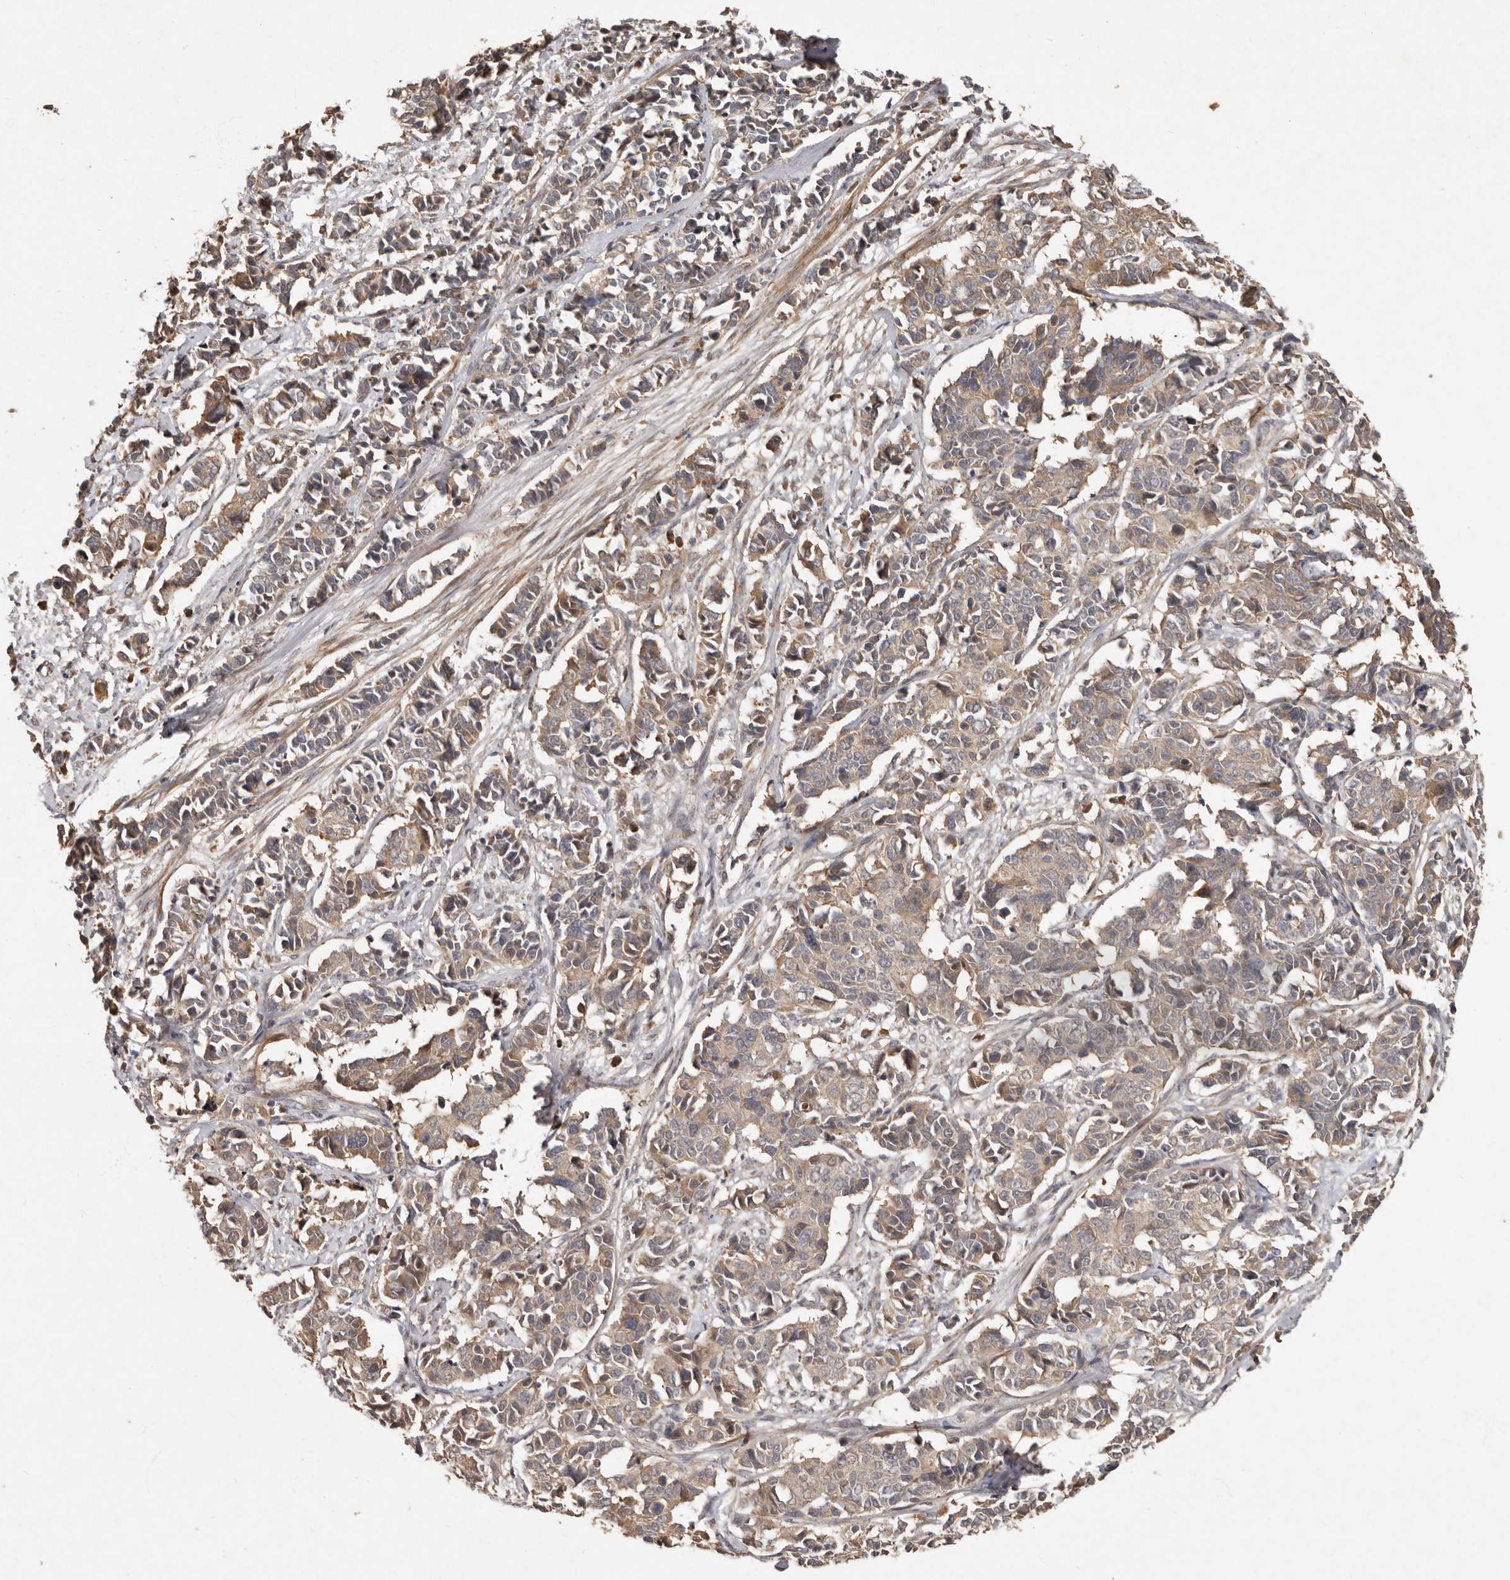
{"staining": {"intensity": "weak", "quantity": "25%-75%", "location": "cytoplasmic/membranous"}, "tissue": "cervical cancer", "cell_type": "Tumor cells", "image_type": "cancer", "snomed": [{"axis": "morphology", "description": "Normal tissue, NOS"}, {"axis": "morphology", "description": "Squamous cell carcinoma, NOS"}, {"axis": "topography", "description": "Cervix"}], "caption": "Immunohistochemical staining of cervical cancer reveals low levels of weak cytoplasmic/membranous protein expression in approximately 25%-75% of tumor cells.", "gene": "KIF26B", "patient": {"sex": "female", "age": 35}}